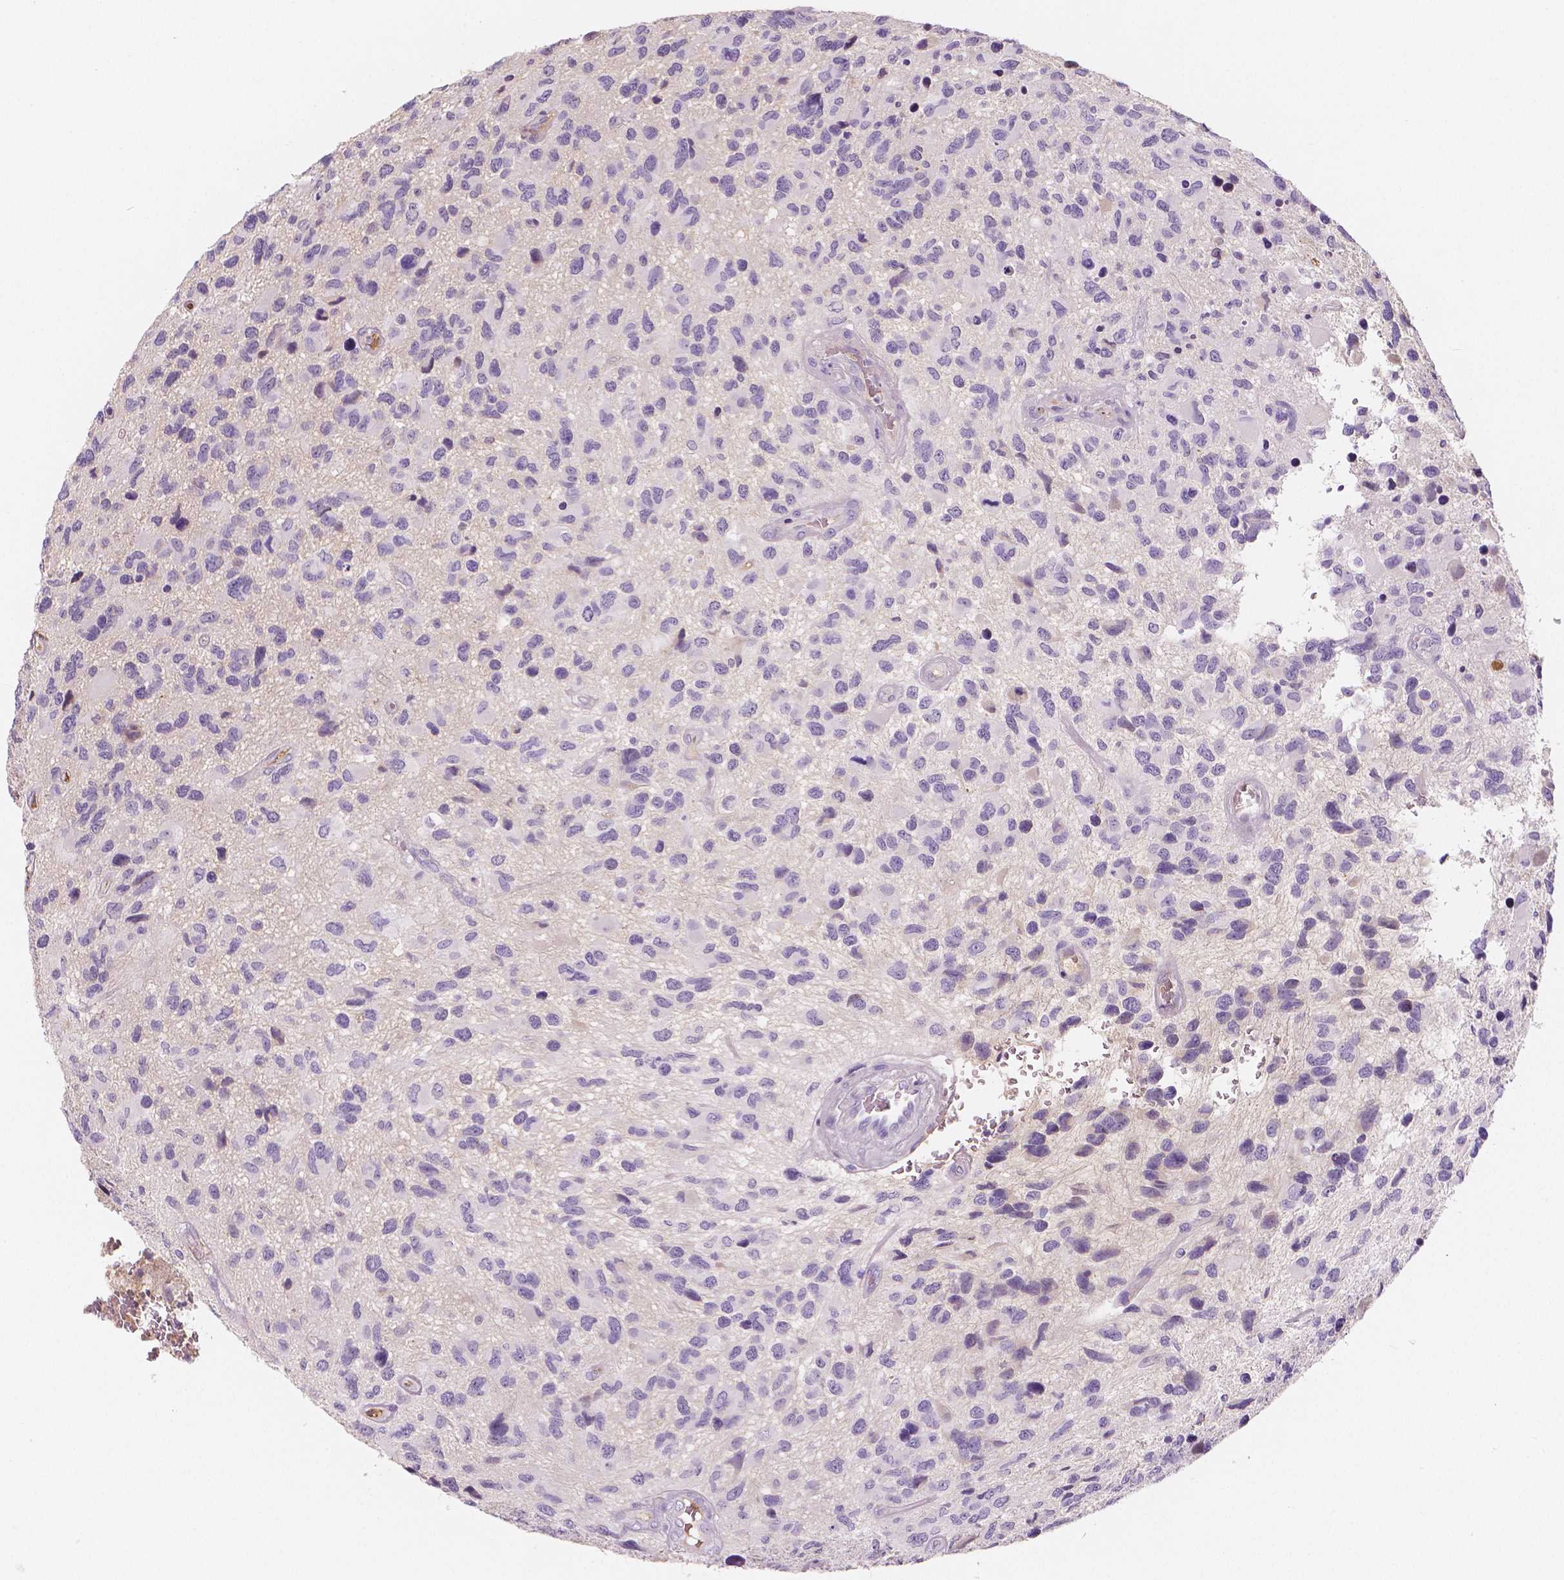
{"staining": {"intensity": "negative", "quantity": "none", "location": "none"}, "tissue": "glioma", "cell_type": "Tumor cells", "image_type": "cancer", "snomed": [{"axis": "morphology", "description": "Glioma, malignant, NOS"}, {"axis": "morphology", "description": "Glioma, malignant, High grade"}, {"axis": "topography", "description": "Brain"}], "caption": "This is an immunohistochemistry histopathology image of human malignant glioma (high-grade). There is no staining in tumor cells.", "gene": "APOA4", "patient": {"sex": "female", "age": 71}}